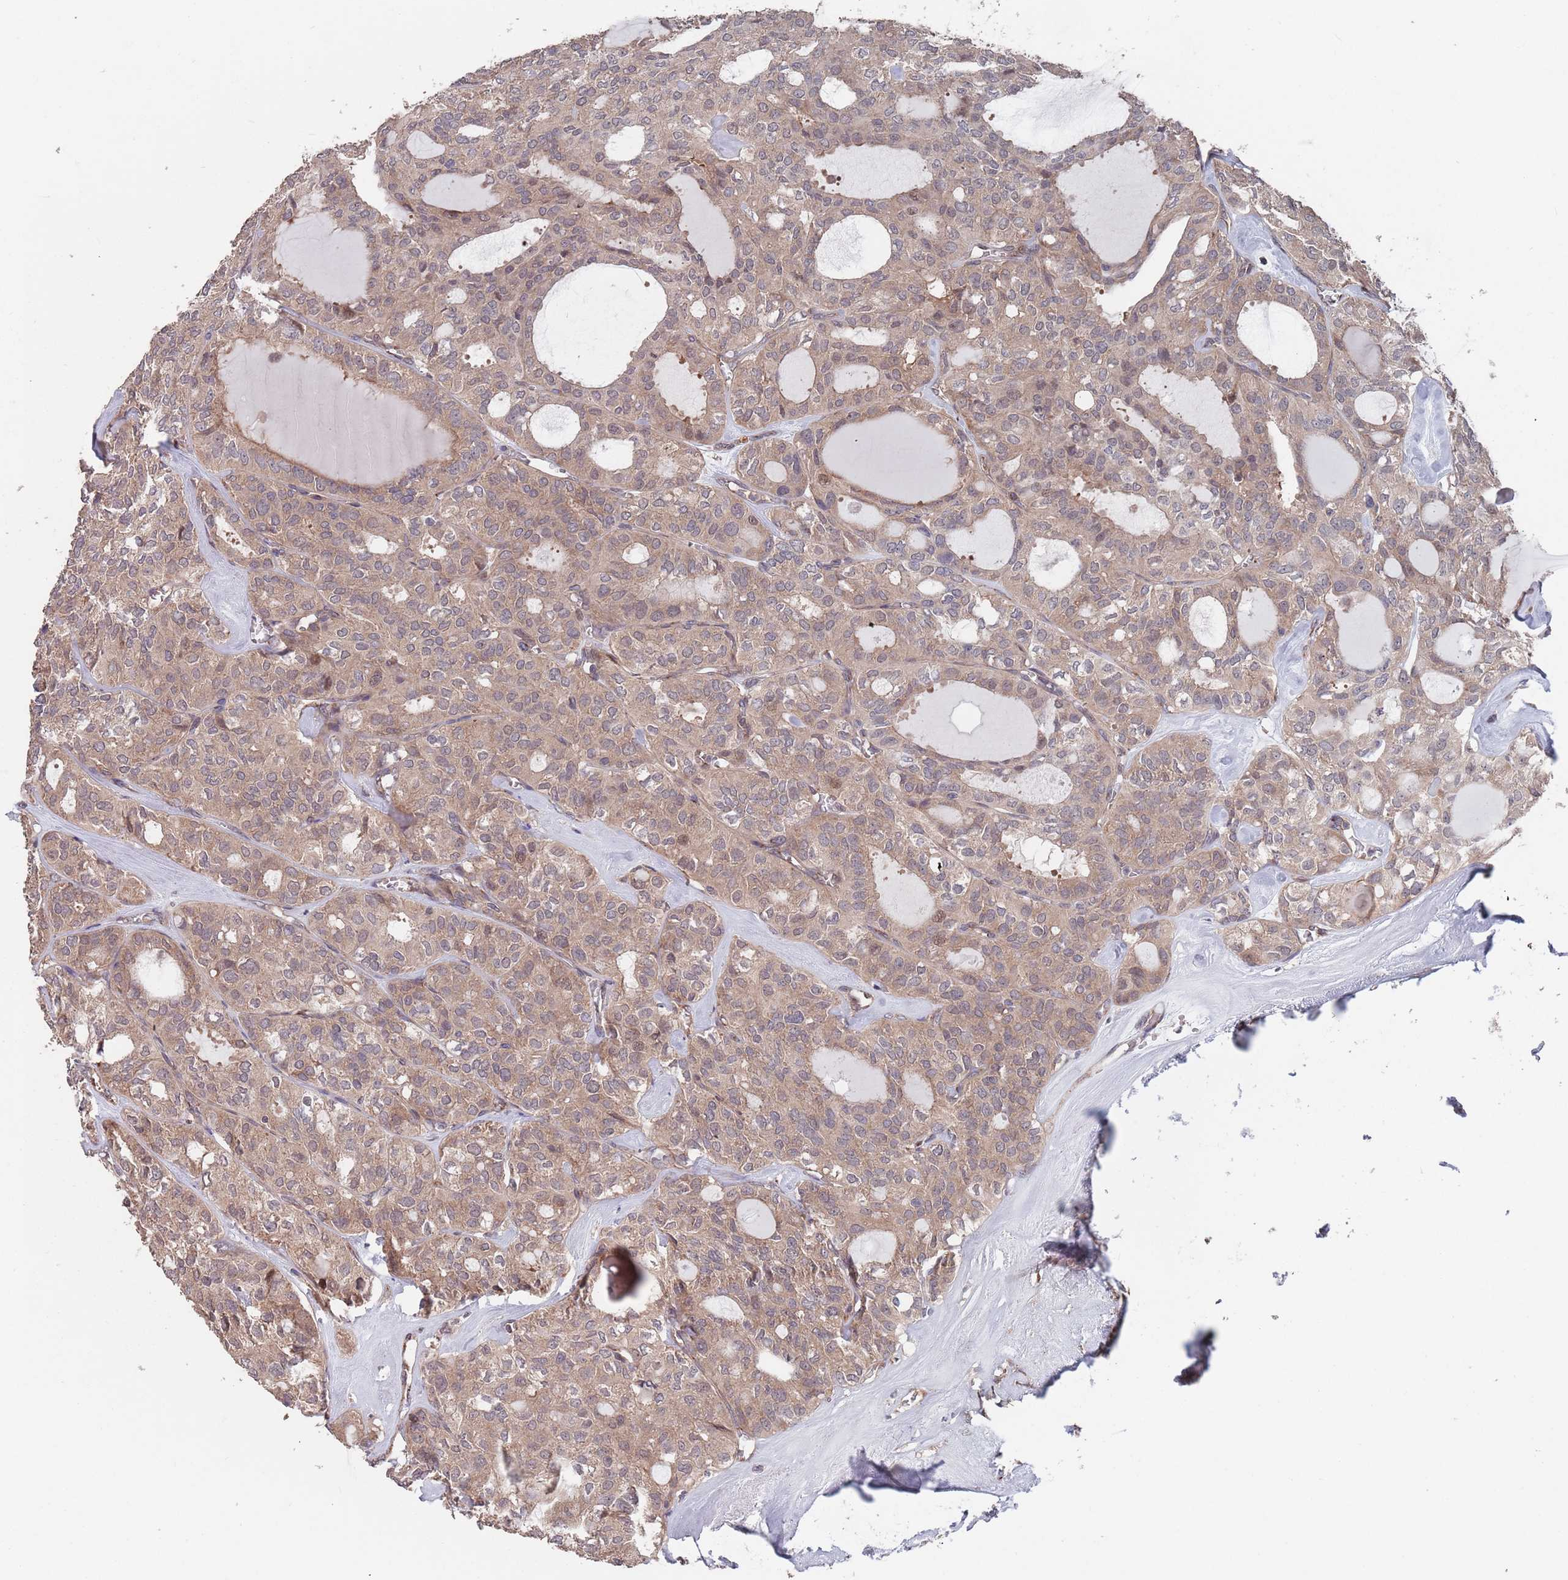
{"staining": {"intensity": "weak", "quantity": ">75%", "location": "cytoplasmic/membranous"}, "tissue": "thyroid cancer", "cell_type": "Tumor cells", "image_type": "cancer", "snomed": [{"axis": "morphology", "description": "Follicular adenoma carcinoma, NOS"}, {"axis": "topography", "description": "Thyroid gland"}], "caption": "High-power microscopy captured an immunohistochemistry histopathology image of thyroid cancer, revealing weak cytoplasmic/membranous expression in about >75% of tumor cells. (Stains: DAB in brown, nuclei in blue, Microscopy: brightfield microscopy at high magnification).", "gene": "UNC45A", "patient": {"sex": "male", "age": 75}}